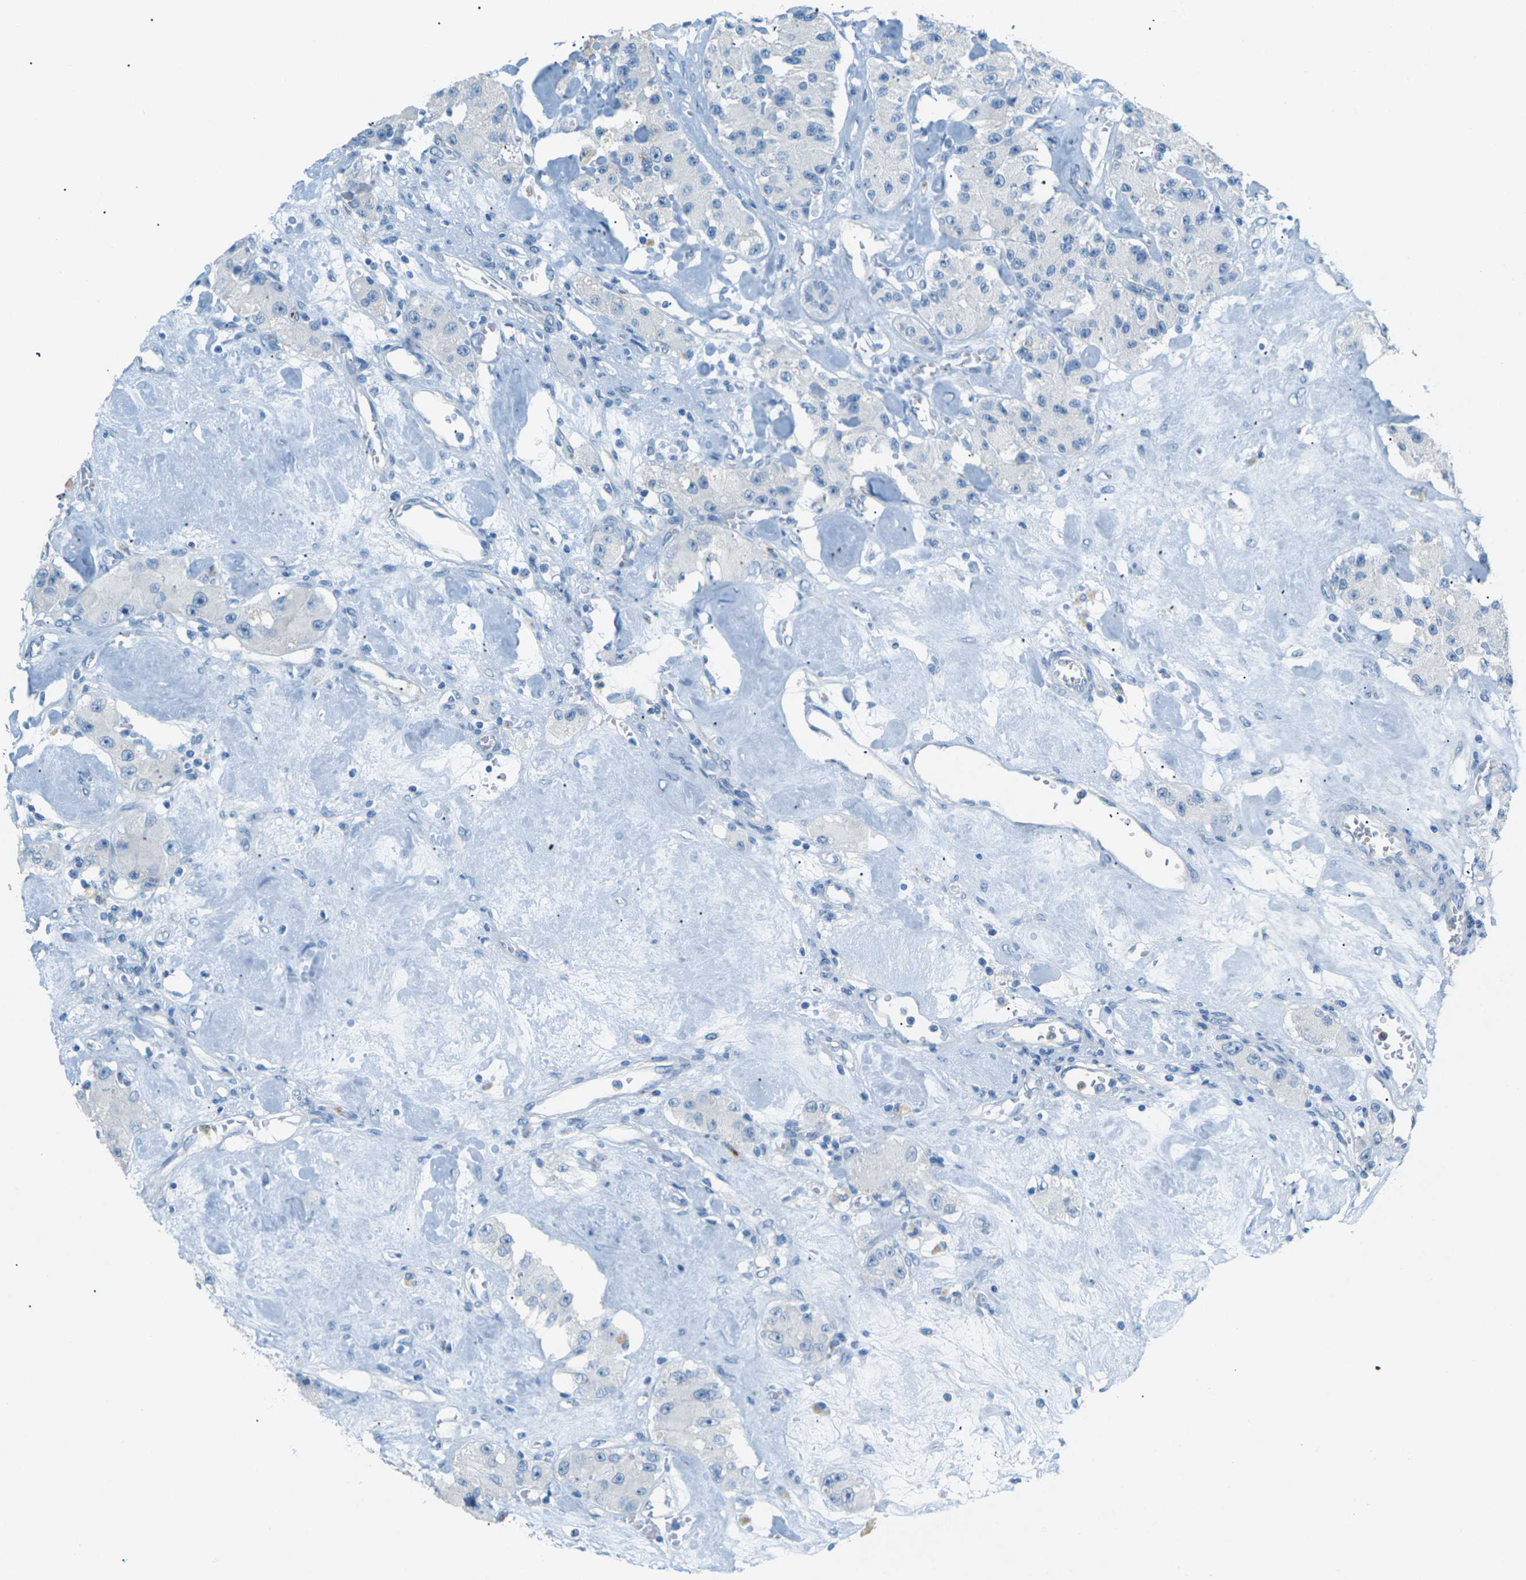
{"staining": {"intensity": "negative", "quantity": "none", "location": "none"}, "tissue": "carcinoid", "cell_type": "Tumor cells", "image_type": "cancer", "snomed": [{"axis": "morphology", "description": "Carcinoid, malignant, NOS"}, {"axis": "topography", "description": "Pancreas"}], "caption": "Tumor cells are negative for protein expression in human carcinoid (malignant).", "gene": "CDH16", "patient": {"sex": "male", "age": 41}}